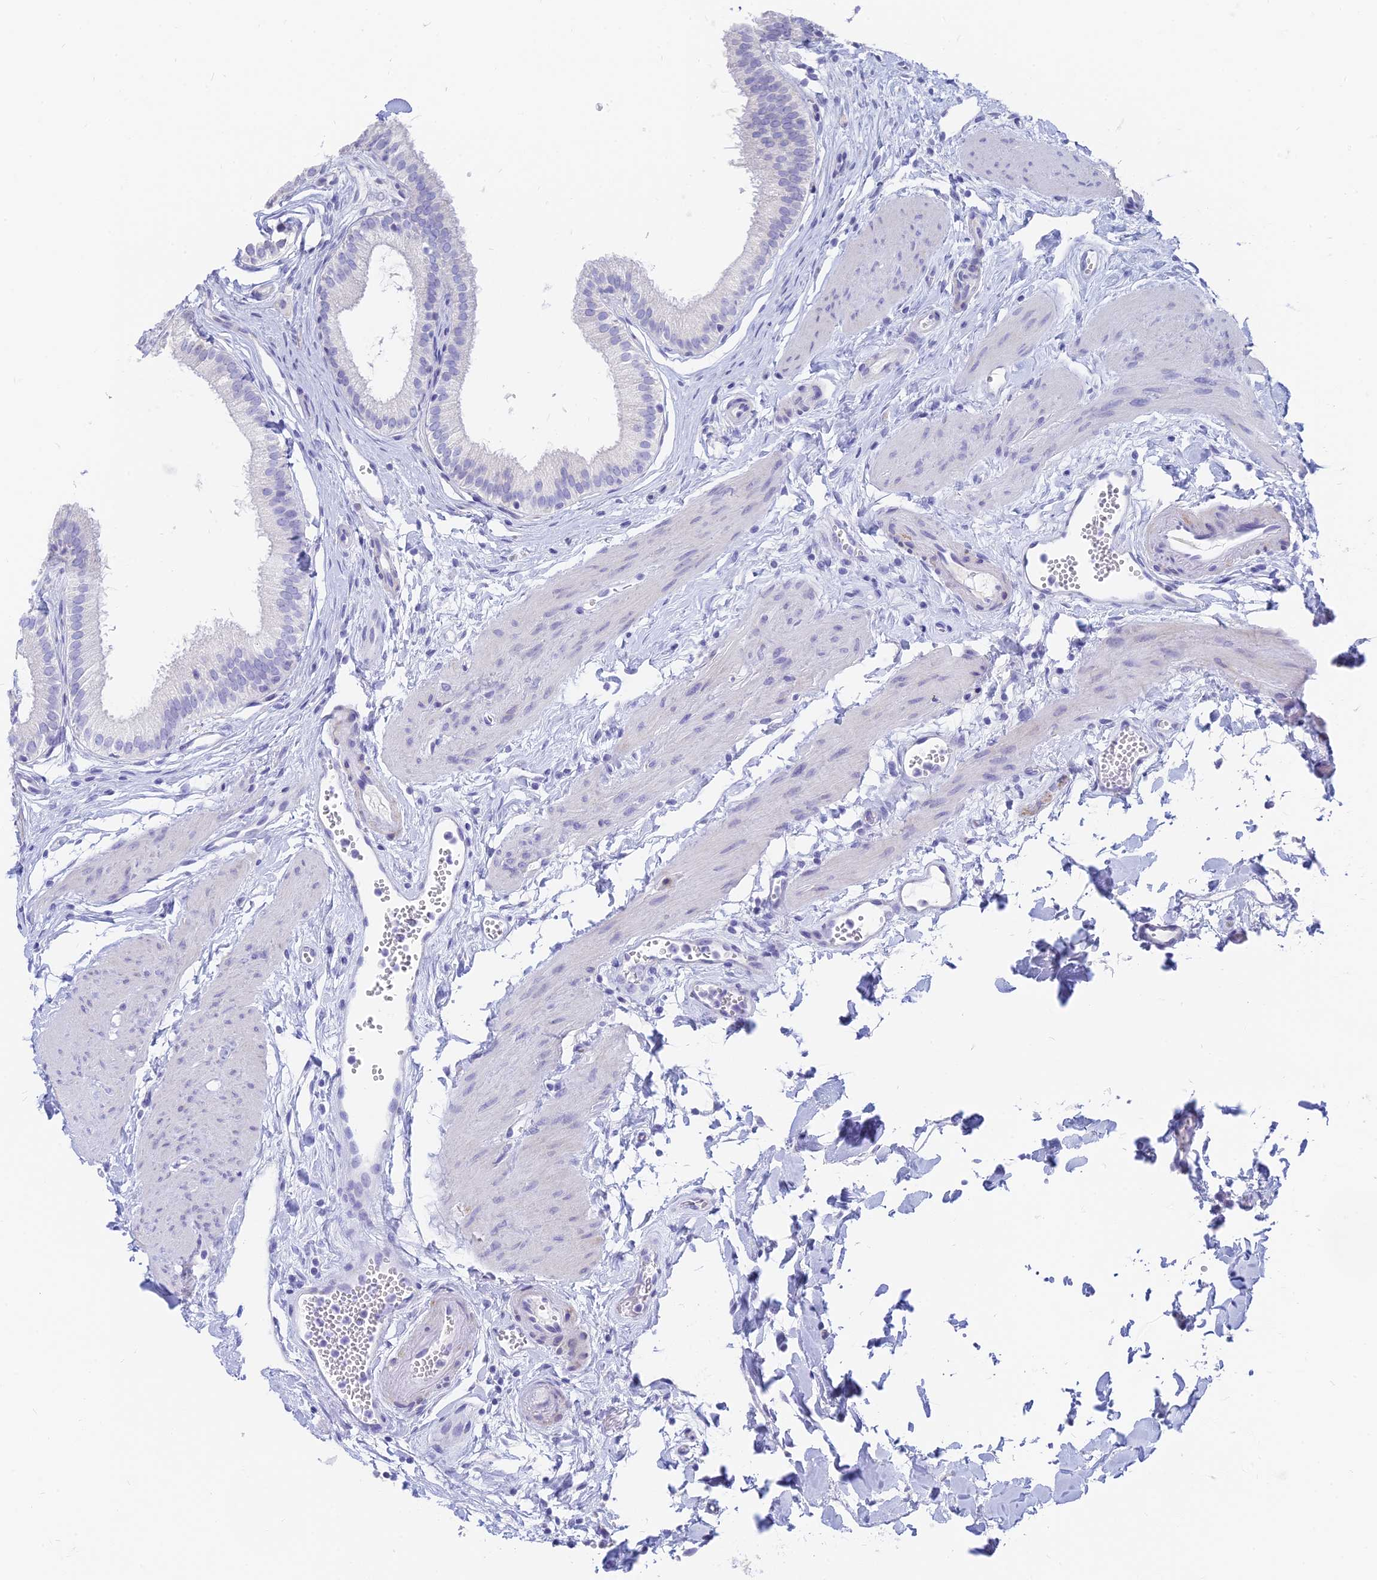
{"staining": {"intensity": "negative", "quantity": "none", "location": "none"}, "tissue": "gallbladder", "cell_type": "Glandular cells", "image_type": "normal", "snomed": [{"axis": "morphology", "description": "Normal tissue, NOS"}, {"axis": "topography", "description": "Gallbladder"}], "caption": "The histopathology image exhibits no staining of glandular cells in normal gallbladder.", "gene": "SLC36A2", "patient": {"sex": "female", "age": 54}}